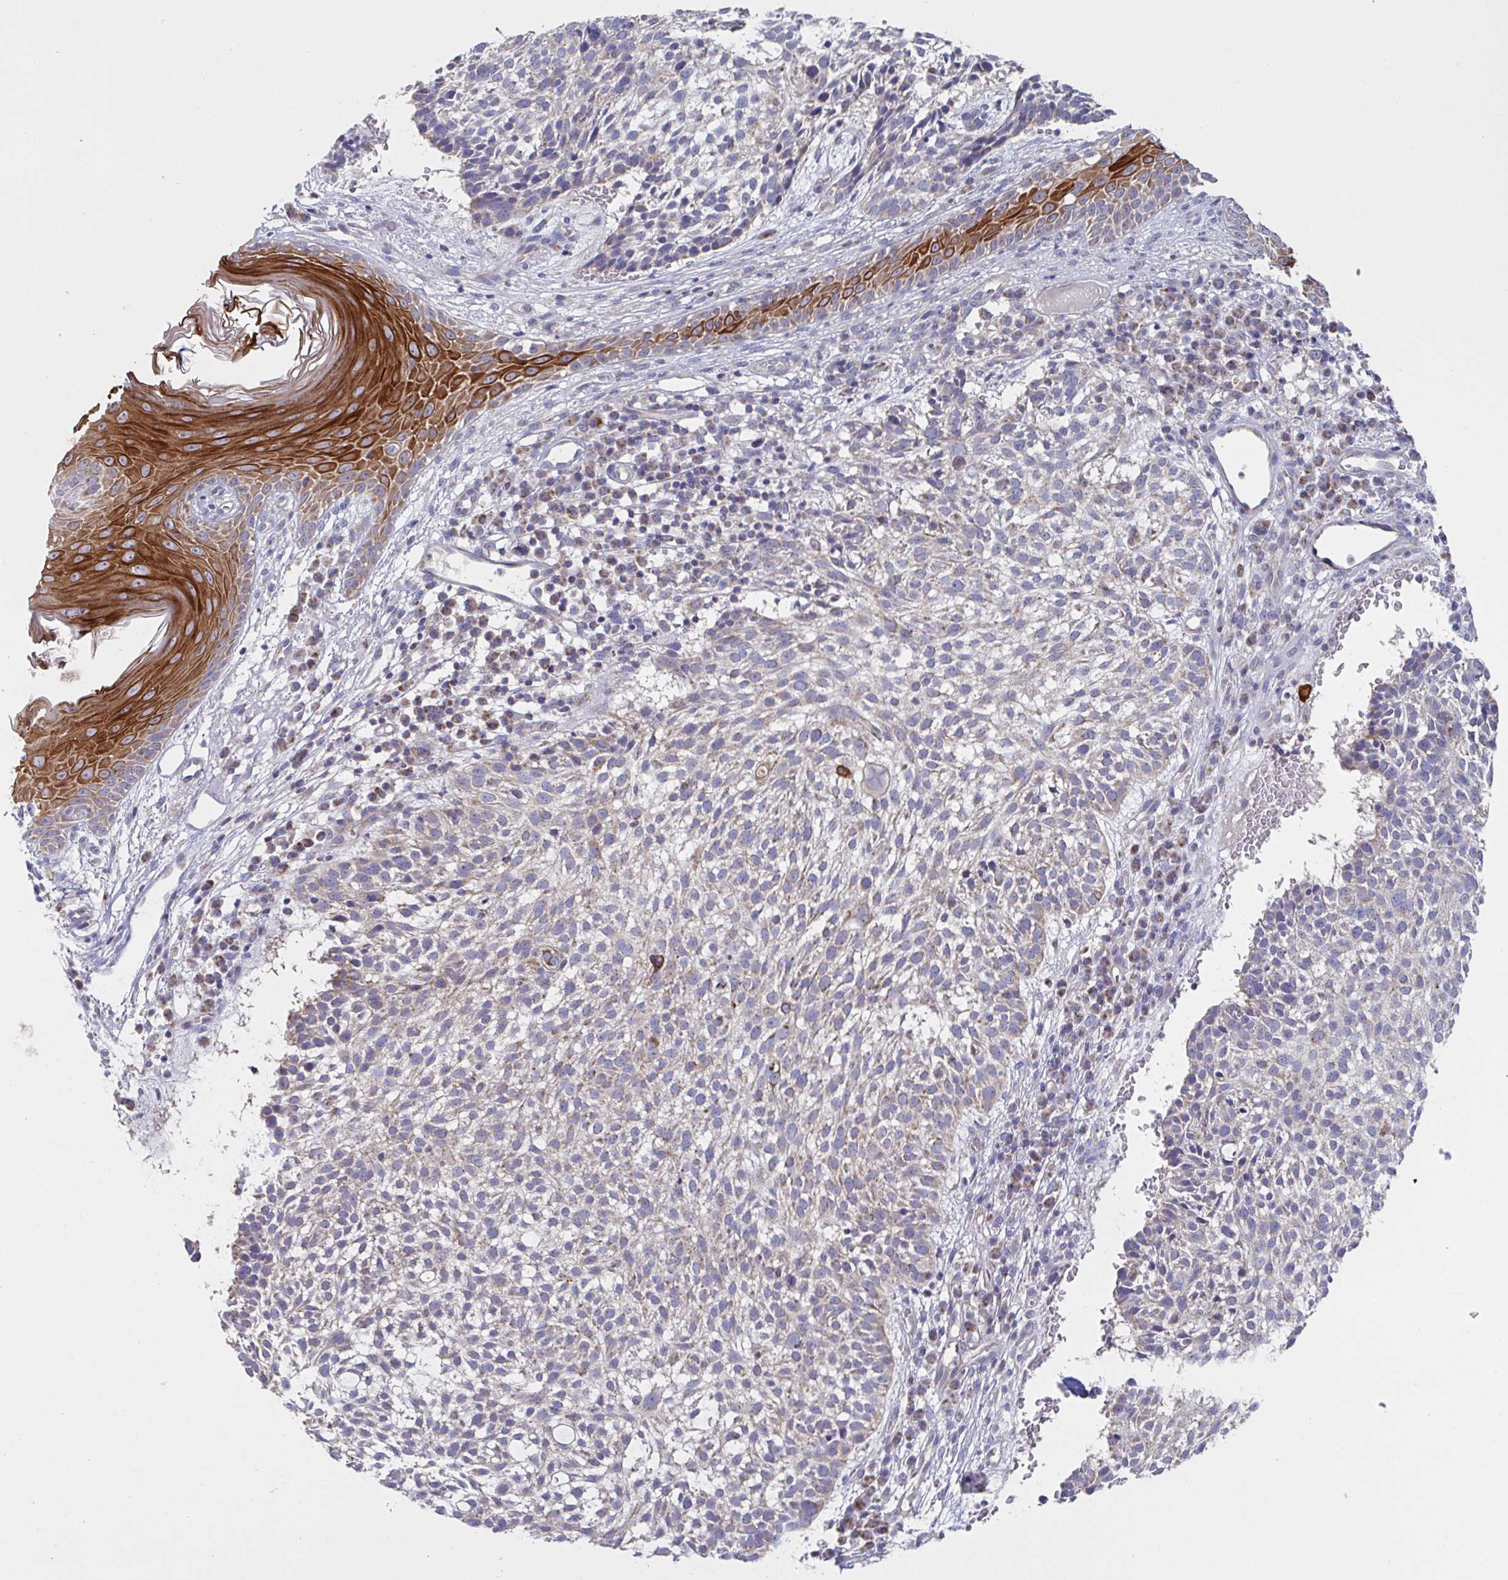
{"staining": {"intensity": "weak", "quantity": ">75%", "location": "cytoplasmic/membranous"}, "tissue": "skin cancer", "cell_type": "Tumor cells", "image_type": "cancer", "snomed": [{"axis": "morphology", "description": "Basal cell carcinoma"}, {"axis": "topography", "description": "Skin"}, {"axis": "topography", "description": "Skin of scalp"}], "caption": "IHC micrograph of skin cancer (basal cell carcinoma) stained for a protein (brown), which demonstrates low levels of weak cytoplasmic/membranous staining in approximately >75% of tumor cells.", "gene": "NDUFA7", "patient": {"sex": "female", "age": 45}}